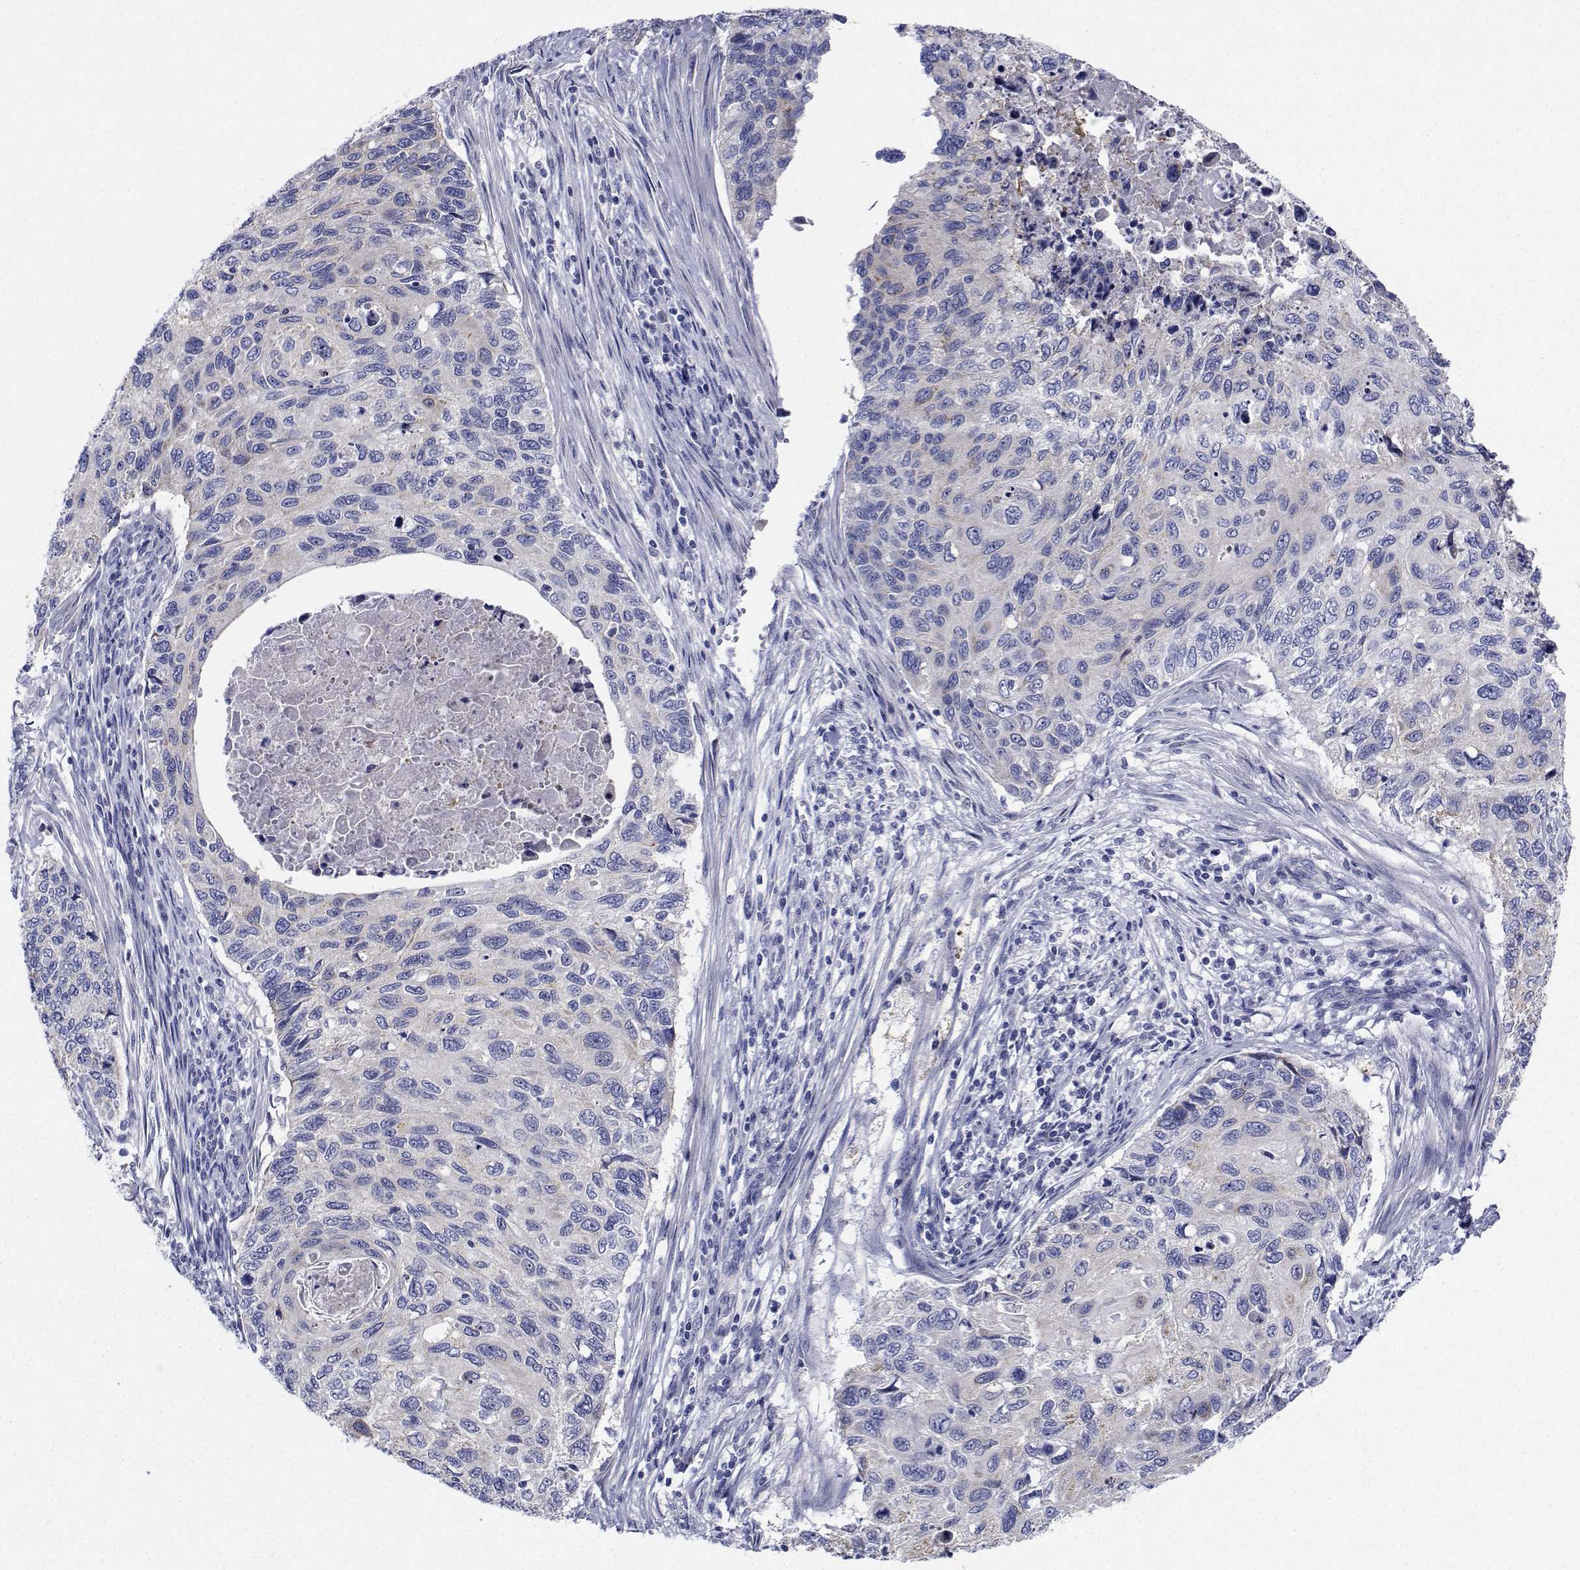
{"staining": {"intensity": "negative", "quantity": "none", "location": "none"}, "tissue": "cervical cancer", "cell_type": "Tumor cells", "image_type": "cancer", "snomed": [{"axis": "morphology", "description": "Squamous cell carcinoma, NOS"}, {"axis": "topography", "description": "Cervix"}], "caption": "Immunohistochemistry of human cervical cancer (squamous cell carcinoma) demonstrates no expression in tumor cells.", "gene": "CDHR3", "patient": {"sex": "female", "age": 70}}